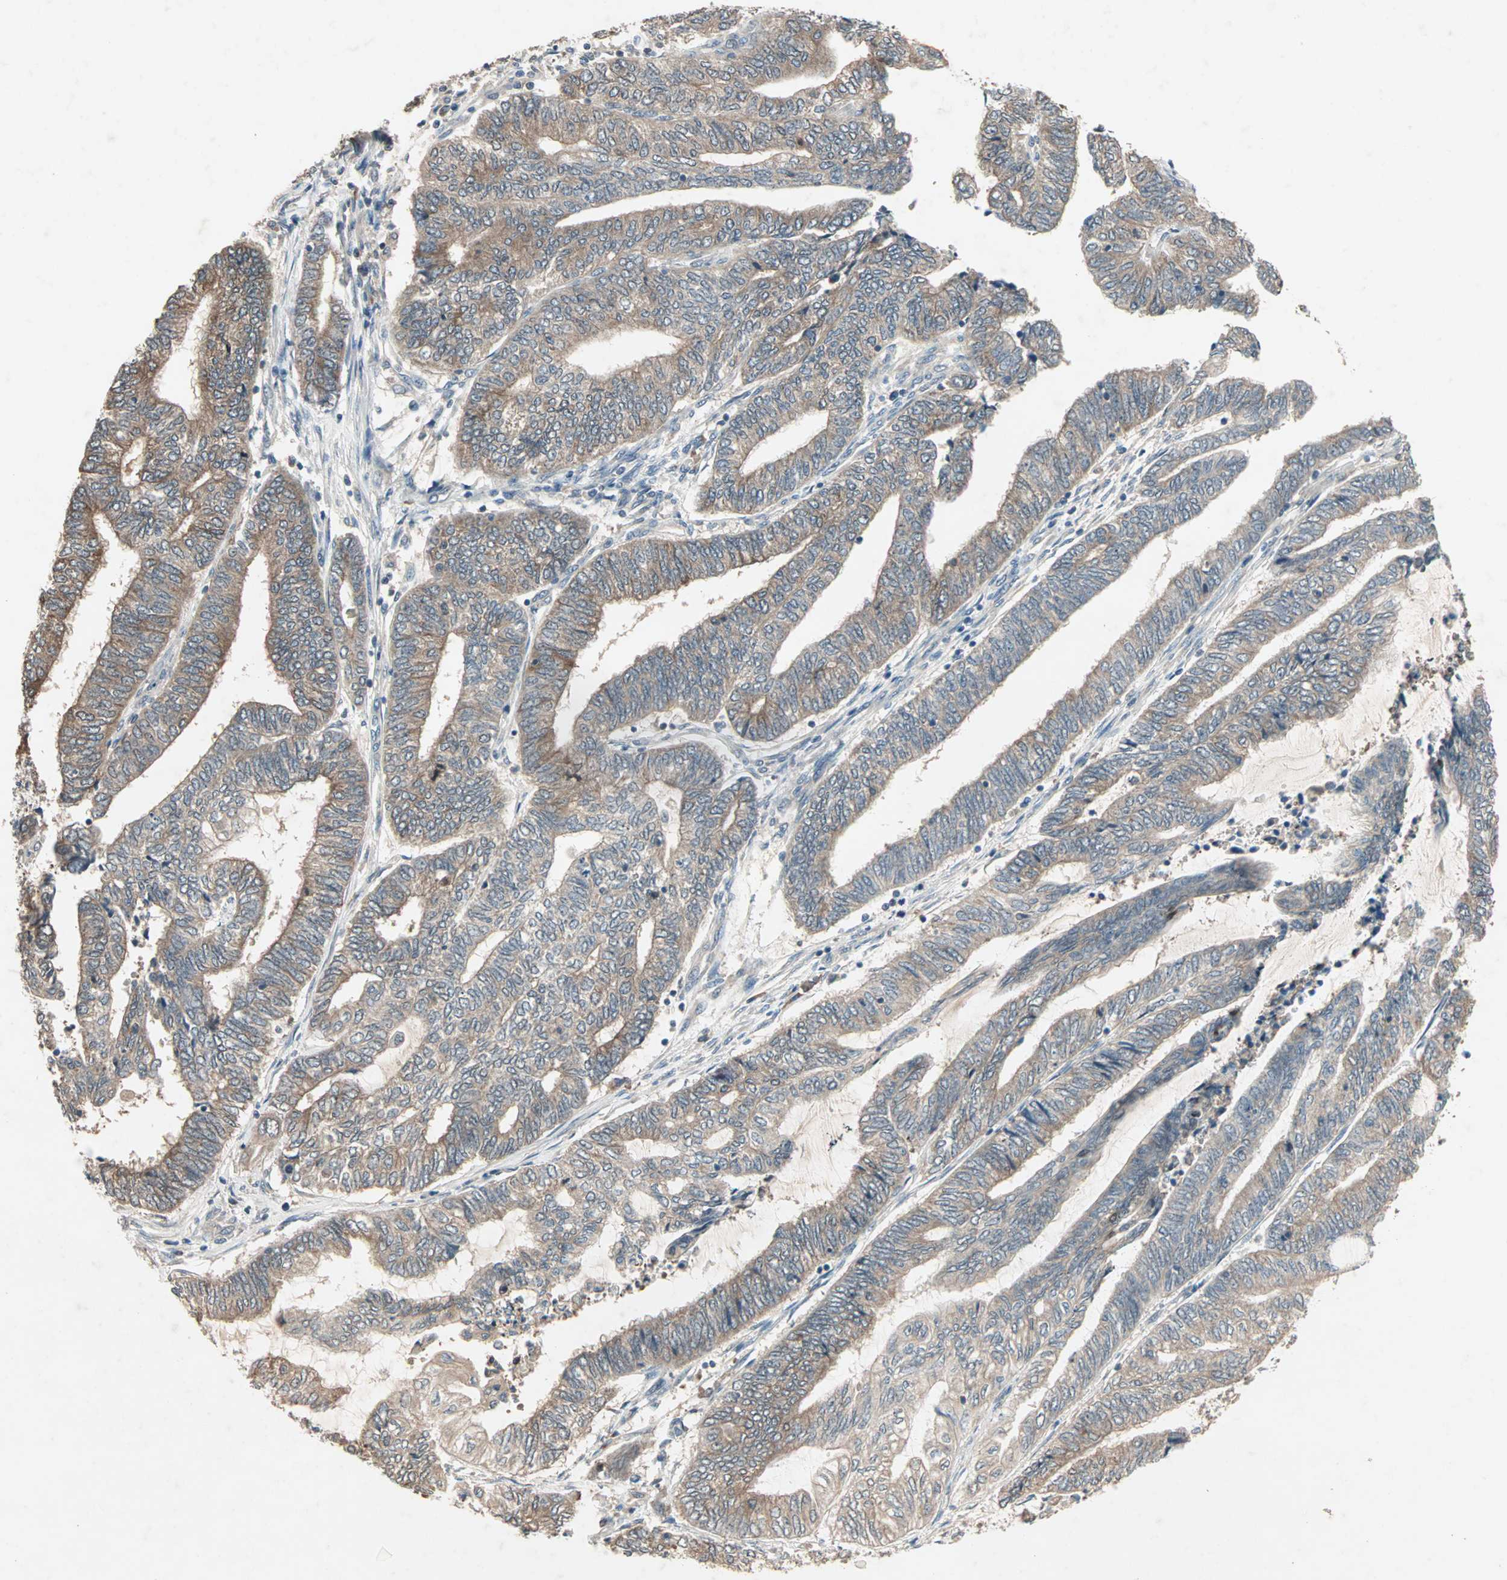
{"staining": {"intensity": "moderate", "quantity": ">75%", "location": "cytoplasmic/membranous"}, "tissue": "endometrial cancer", "cell_type": "Tumor cells", "image_type": "cancer", "snomed": [{"axis": "morphology", "description": "Adenocarcinoma, NOS"}, {"axis": "topography", "description": "Uterus"}, {"axis": "topography", "description": "Endometrium"}], "caption": "Immunohistochemistry (IHC) staining of endometrial adenocarcinoma, which shows medium levels of moderate cytoplasmic/membranous expression in approximately >75% of tumor cells indicating moderate cytoplasmic/membranous protein staining. The staining was performed using DAB (brown) for protein detection and nuclei were counterstained in hematoxylin (blue).", "gene": "TTF2", "patient": {"sex": "female", "age": 70}}